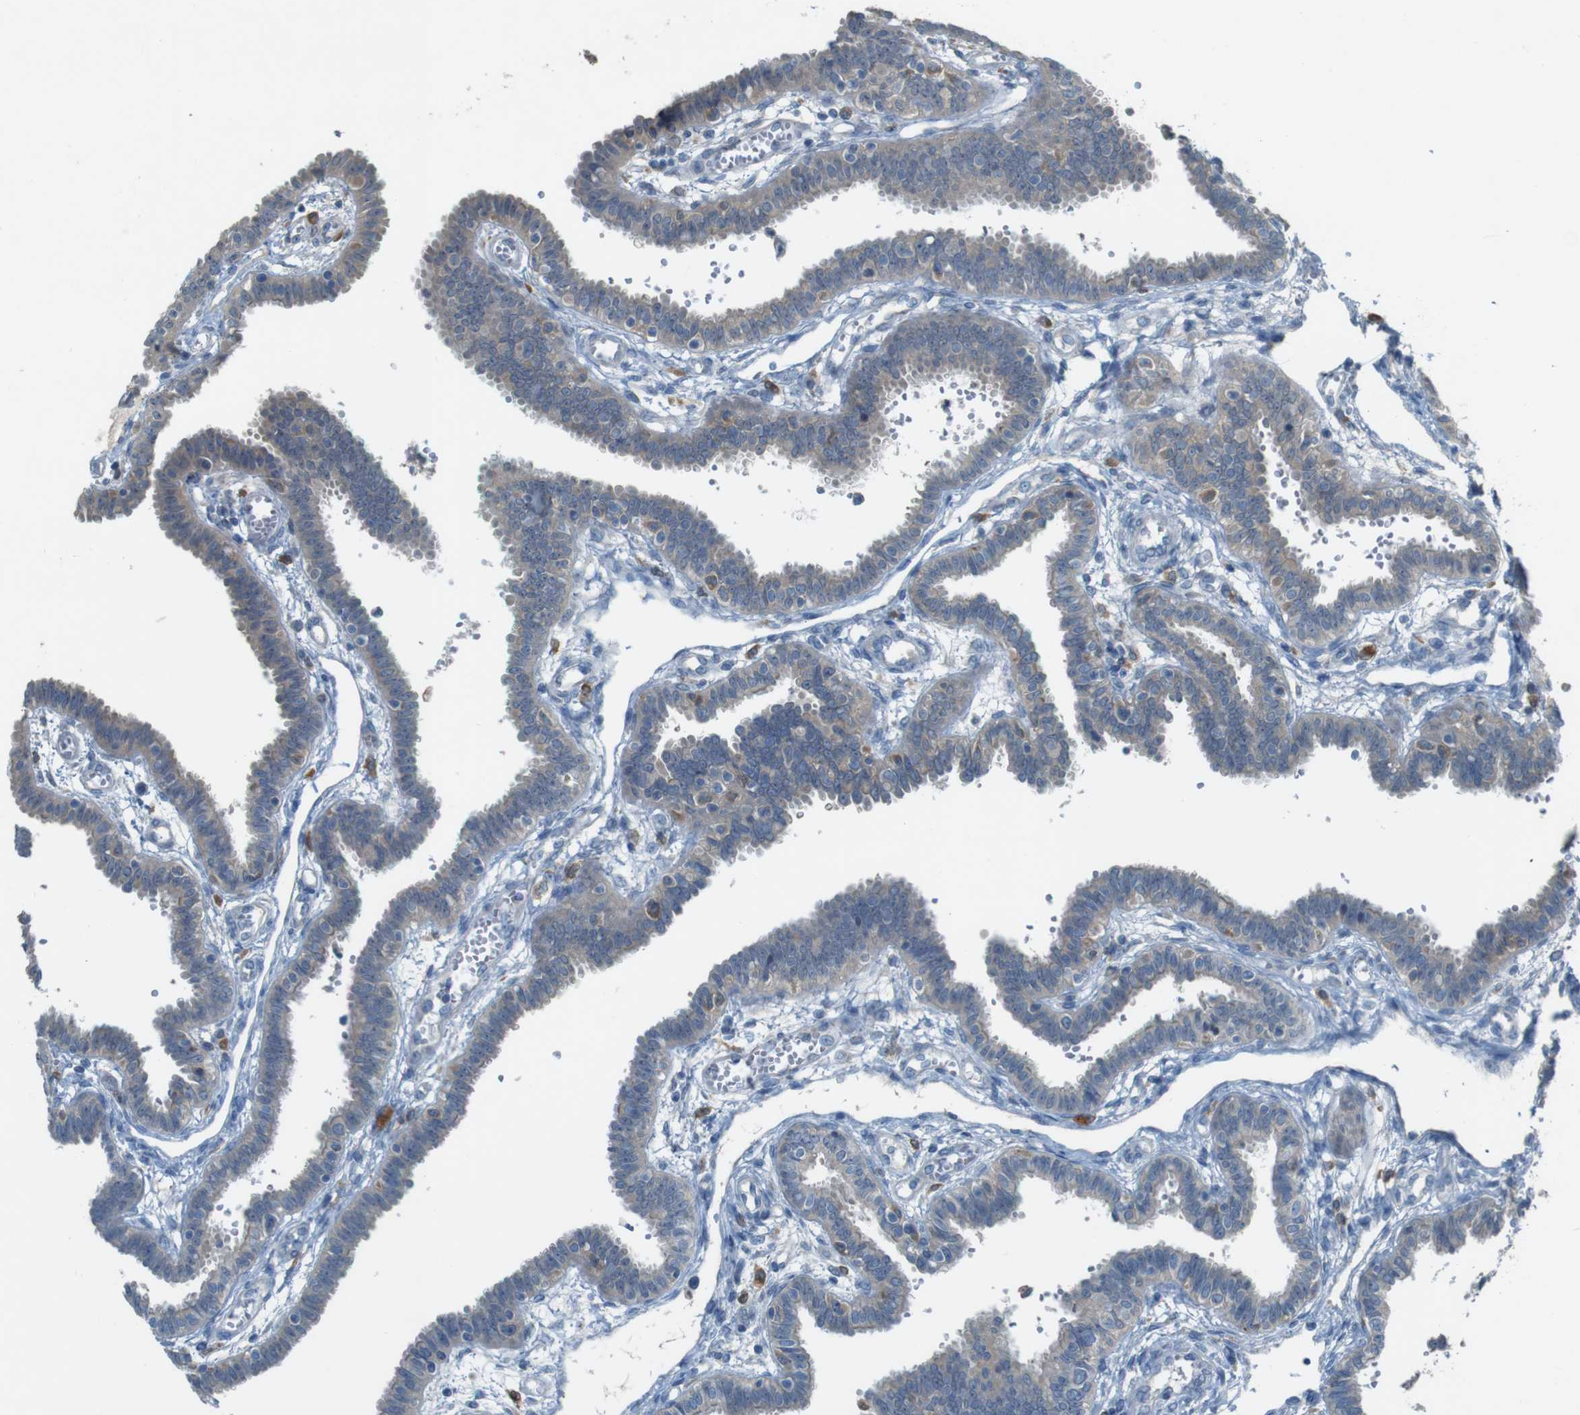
{"staining": {"intensity": "weak", "quantity": ">75%", "location": "cytoplasmic/membranous"}, "tissue": "fallopian tube", "cell_type": "Glandular cells", "image_type": "normal", "snomed": [{"axis": "morphology", "description": "Normal tissue, NOS"}, {"axis": "topography", "description": "Fallopian tube"}], "caption": "This photomicrograph exhibits IHC staining of normal human fallopian tube, with low weak cytoplasmic/membranous positivity in approximately >75% of glandular cells.", "gene": "MOGAT3", "patient": {"sex": "female", "age": 32}}